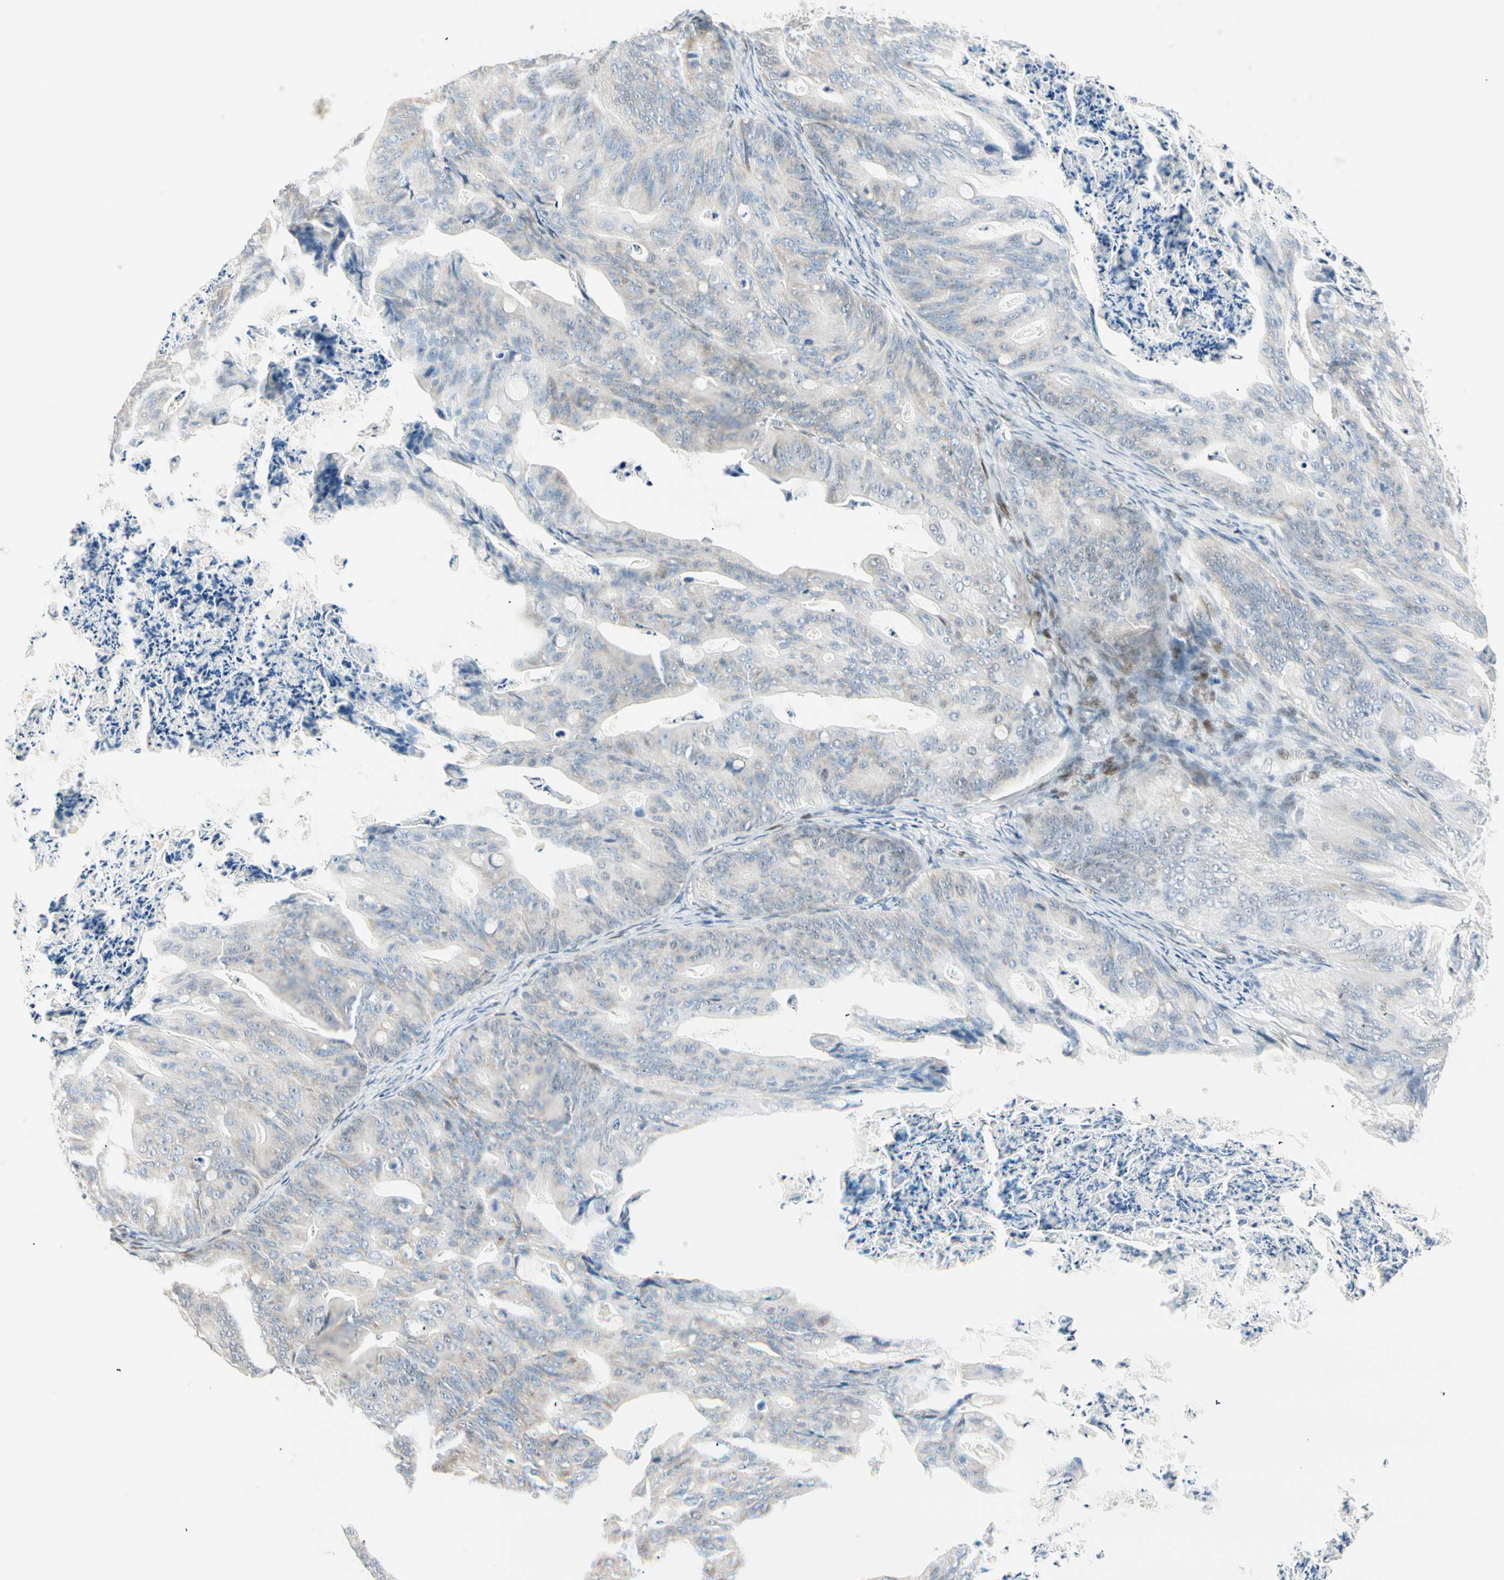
{"staining": {"intensity": "negative", "quantity": "none", "location": "none"}, "tissue": "ovarian cancer", "cell_type": "Tumor cells", "image_type": "cancer", "snomed": [{"axis": "morphology", "description": "Cystadenocarcinoma, mucinous, NOS"}, {"axis": "topography", "description": "Ovary"}], "caption": "This is an immunohistochemistry micrograph of ovarian mucinous cystadenocarcinoma. There is no staining in tumor cells.", "gene": "PKNOX1", "patient": {"sex": "female", "age": 36}}